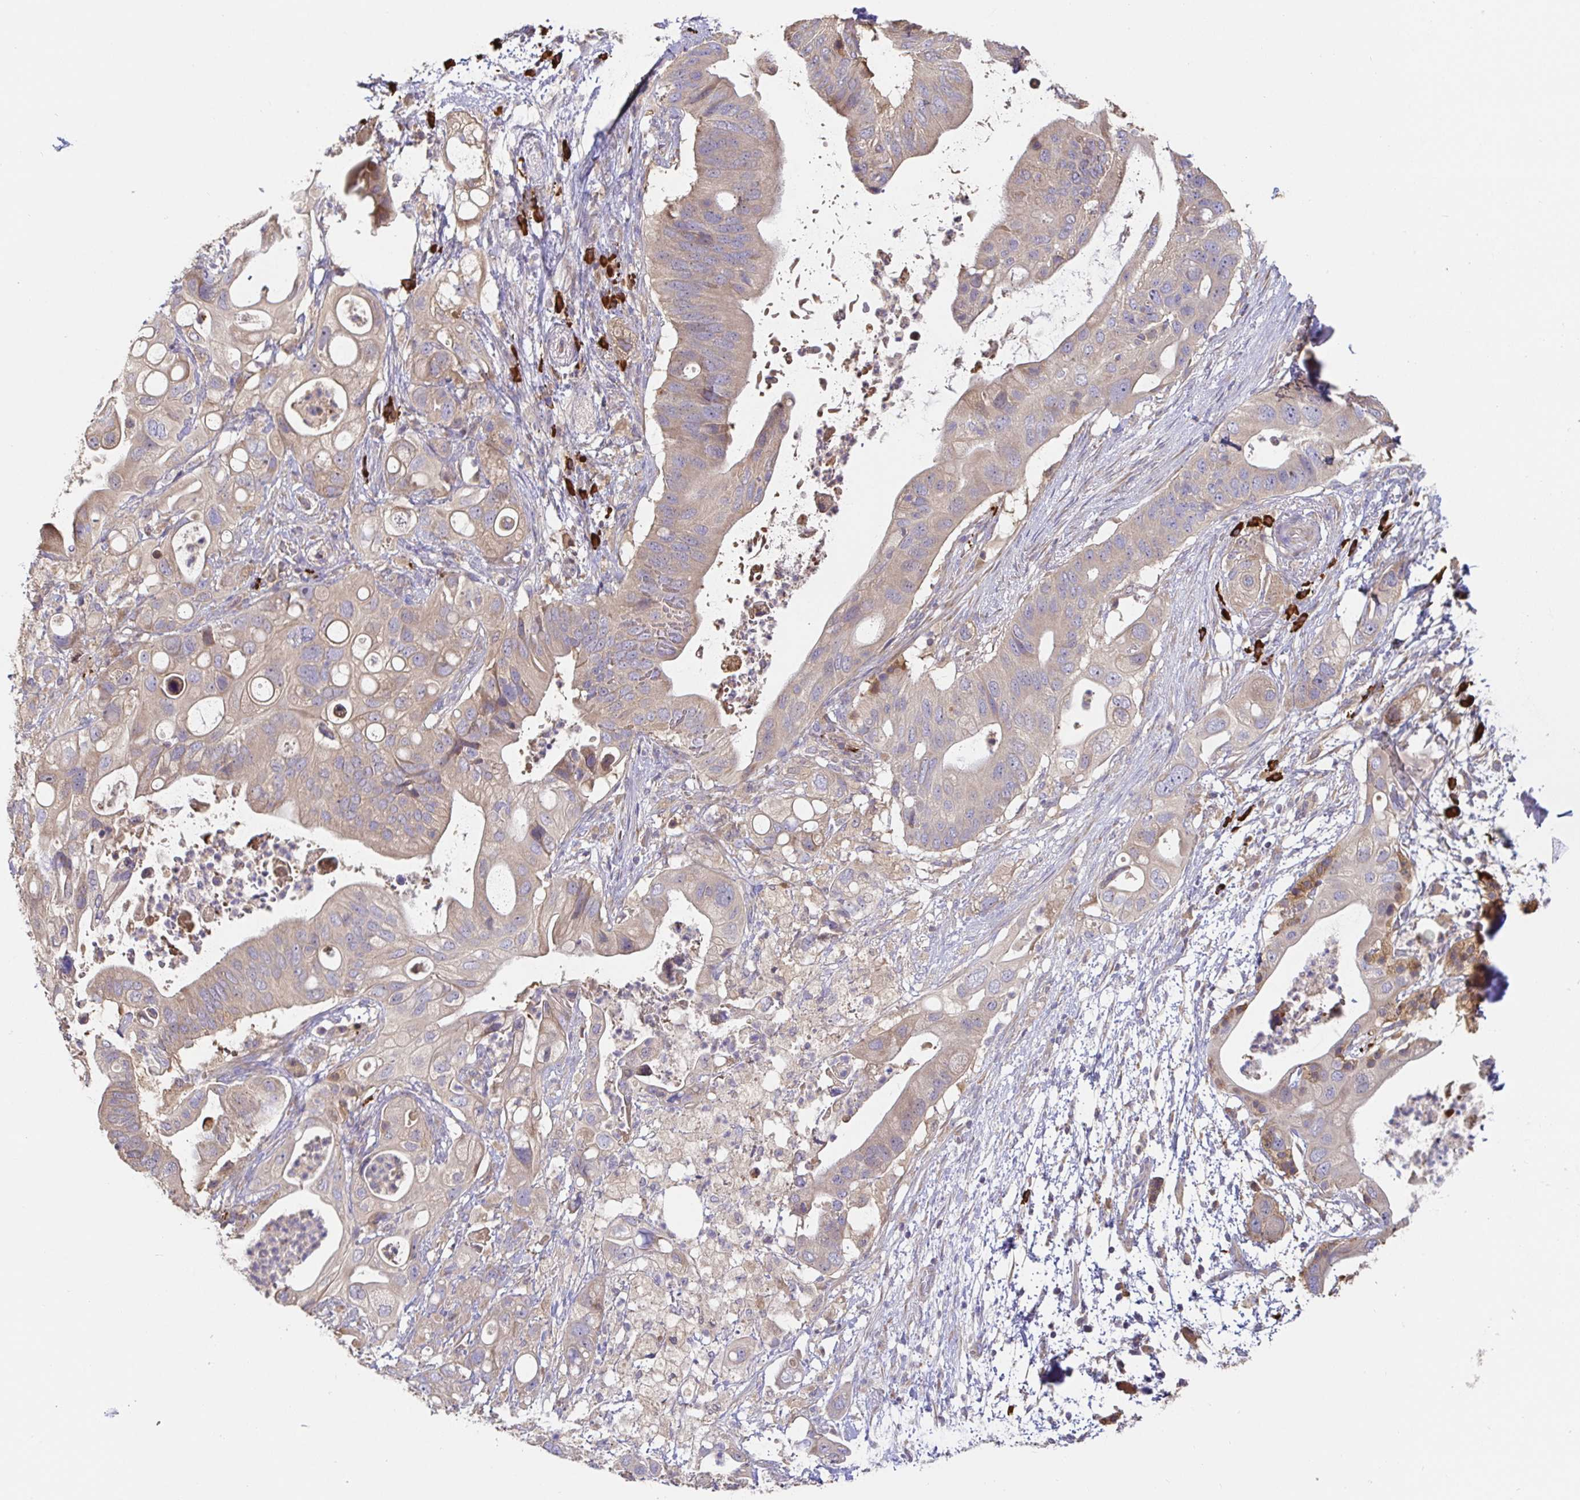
{"staining": {"intensity": "negative", "quantity": "none", "location": "none"}, "tissue": "pancreatic cancer", "cell_type": "Tumor cells", "image_type": "cancer", "snomed": [{"axis": "morphology", "description": "Adenocarcinoma, NOS"}, {"axis": "topography", "description": "Pancreas"}], "caption": "Tumor cells show no significant protein staining in adenocarcinoma (pancreatic).", "gene": "HAGH", "patient": {"sex": "female", "age": 72}}